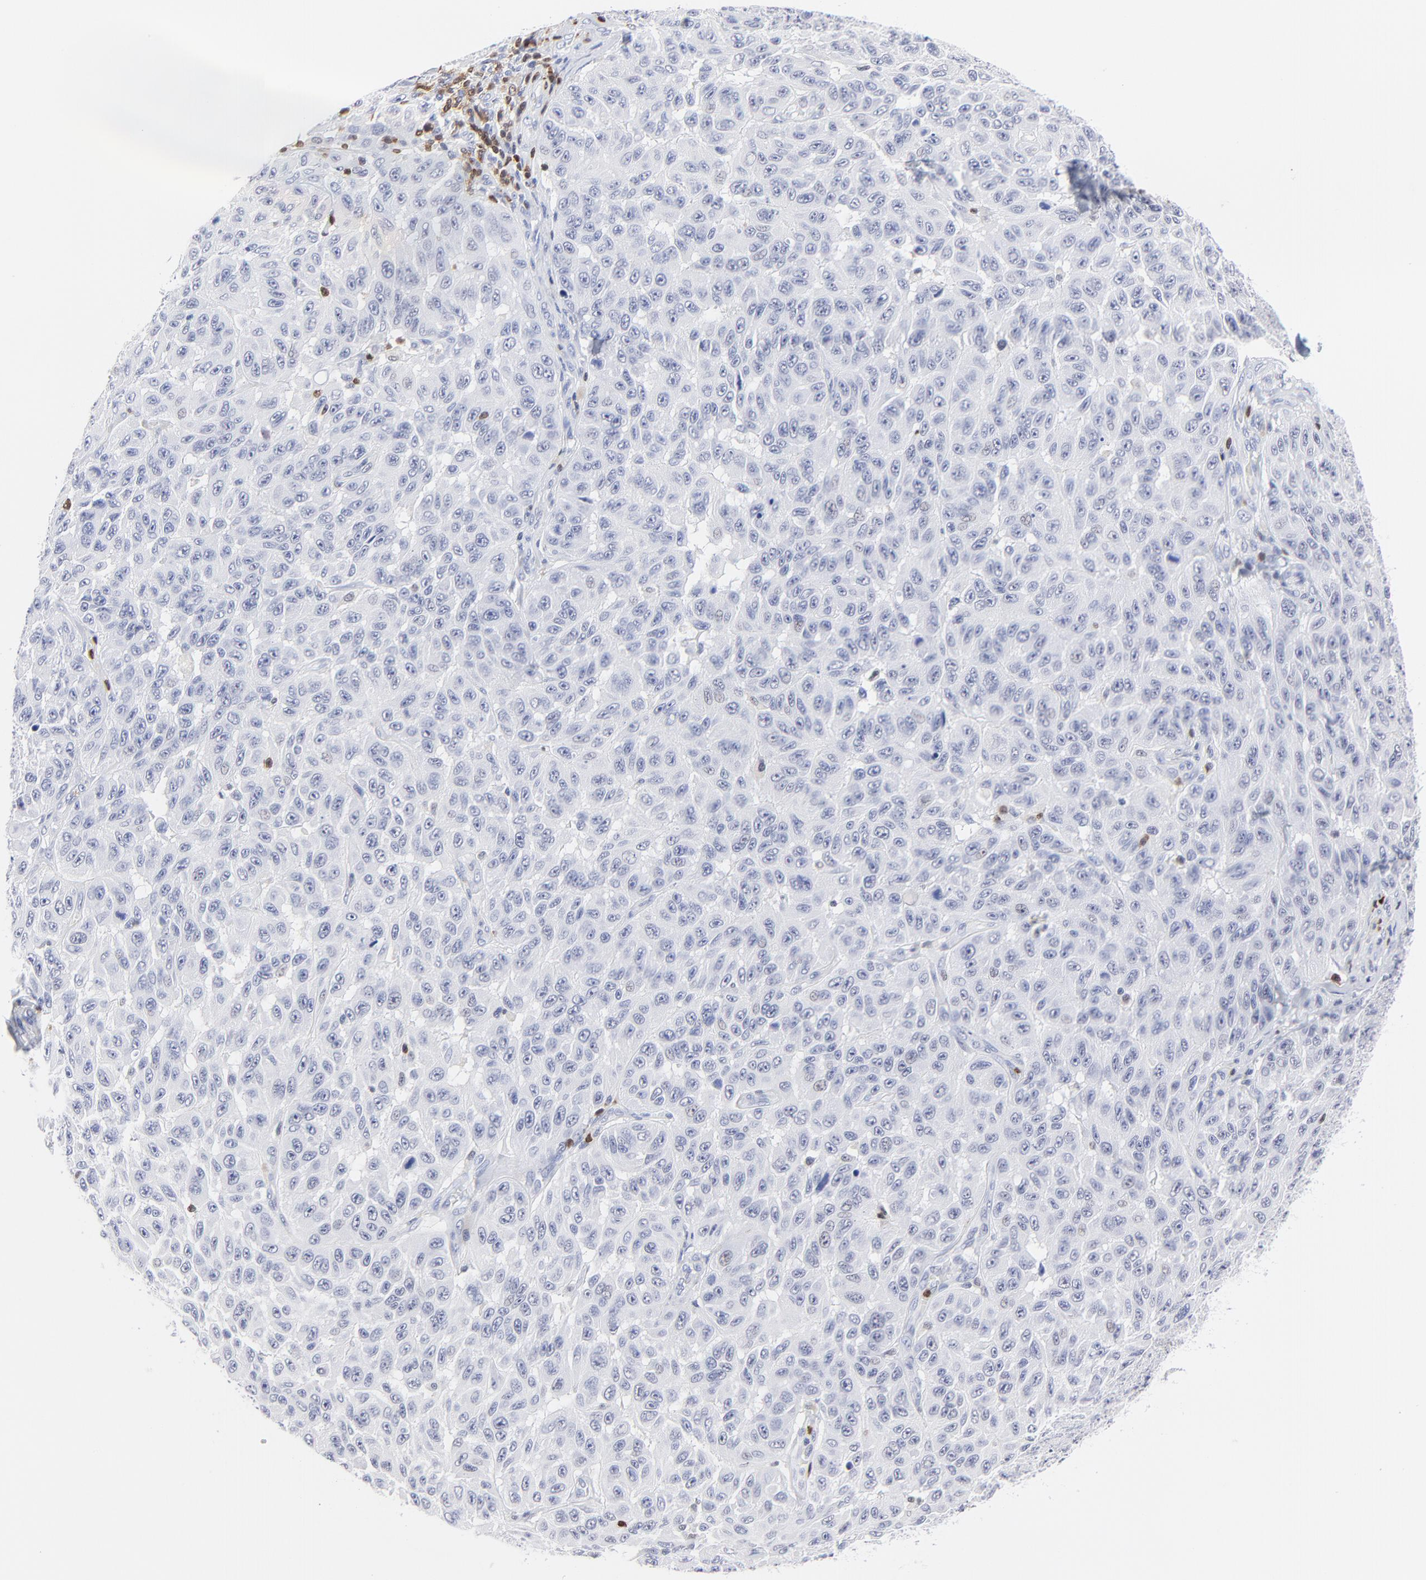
{"staining": {"intensity": "negative", "quantity": "none", "location": "none"}, "tissue": "melanoma", "cell_type": "Tumor cells", "image_type": "cancer", "snomed": [{"axis": "morphology", "description": "Malignant melanoma, NOS"}, {"axis": "topography", "description": "Skin"}], "caption": "The histopathology image reveals no staining of tumor cells in melanoma.", "gene": "ZAP70", "patient": {"sex": "male", "age": 30}}